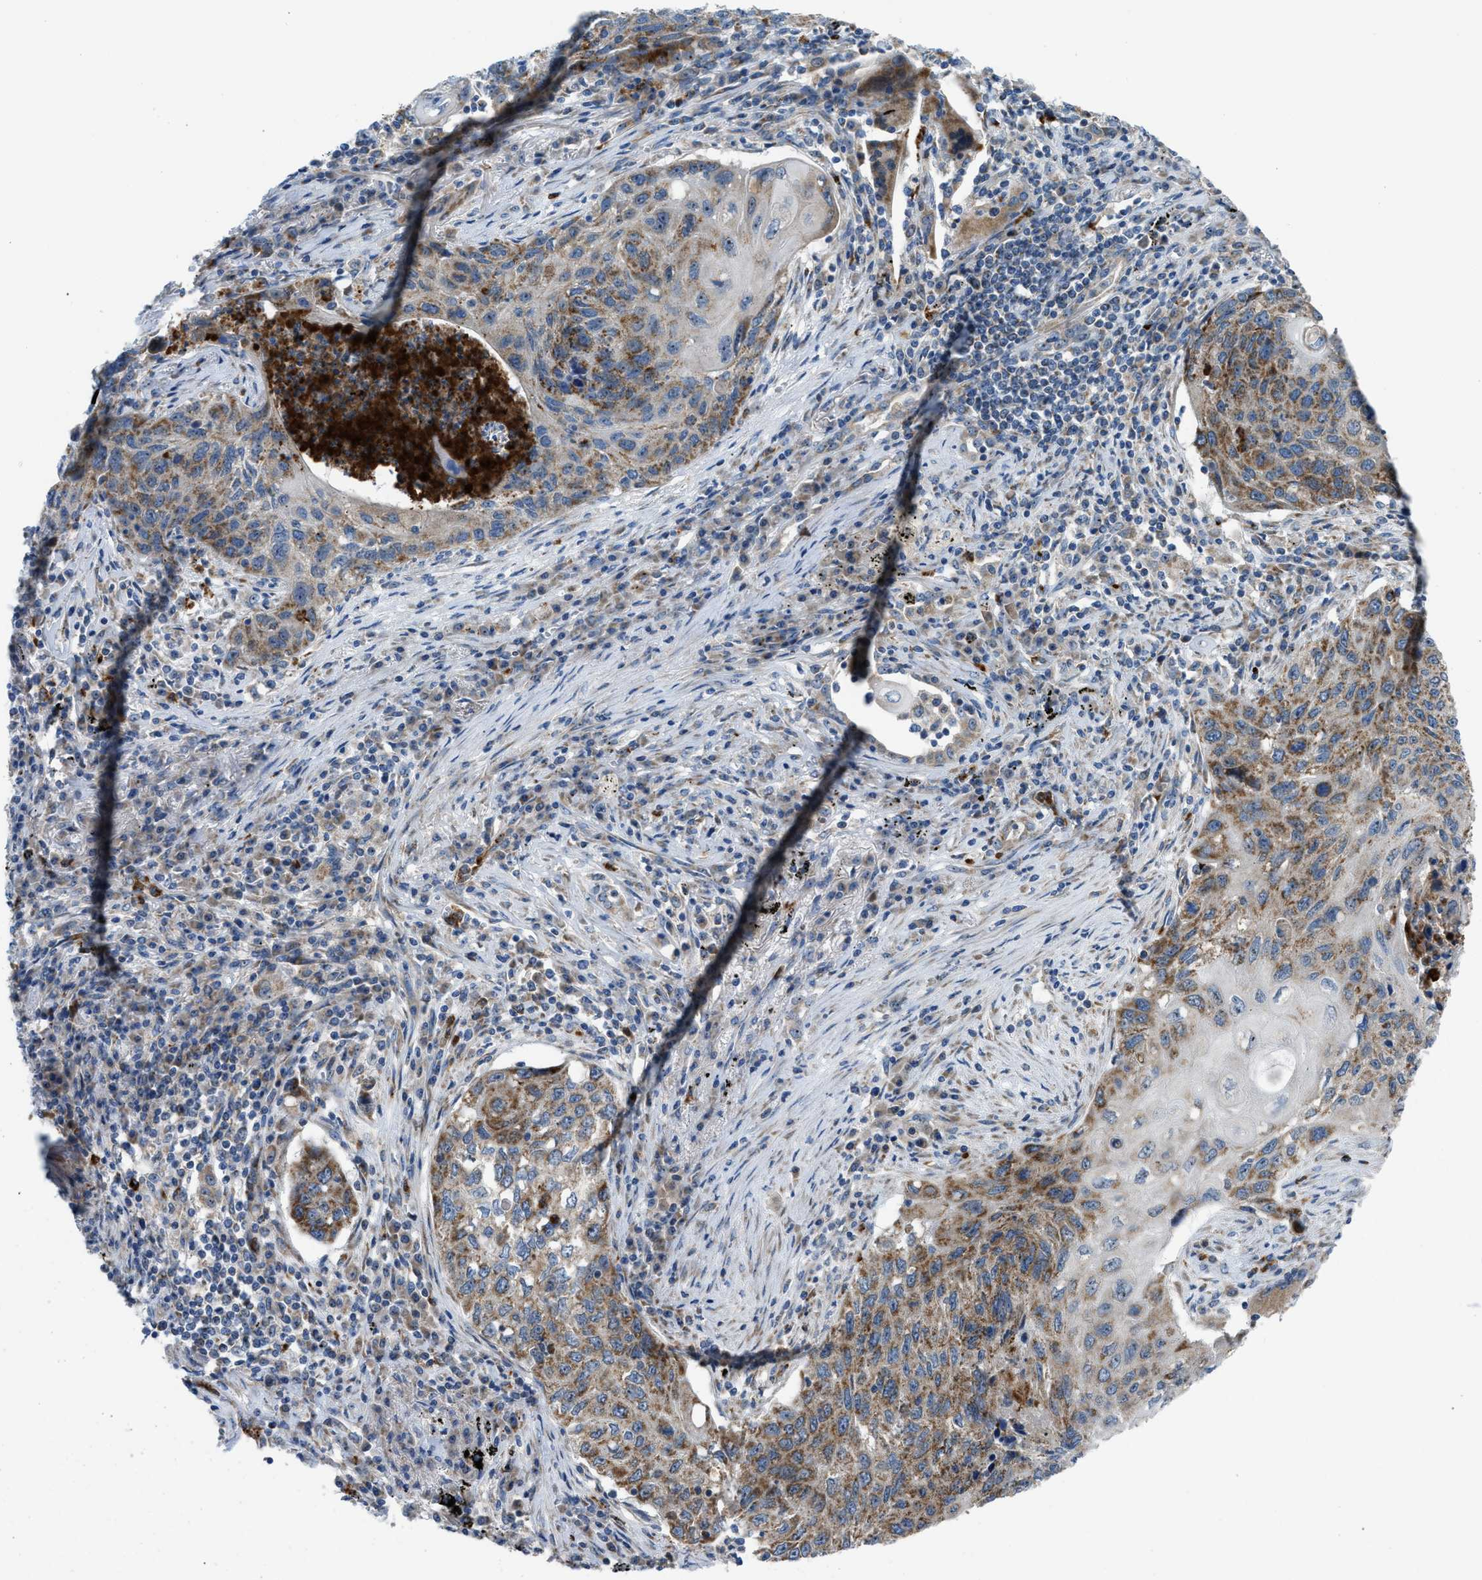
{"staining": {"intensity": "moderate", "quantity": ">75%", "location": "cytoplasmic/membranous"}, "tissue": "lung cancer", "cell_type": "Tumor cells", "image_type": "cancer", "snomed": [{"axis": "morphology", "description": "Squamous cell carcinoma, NOS"}, {"axis": "topography", "description": "Lung"}], "caption": "This photomicrograph shows immunohistochemistry staining of human lung cancer, with medium moderate cytoplasmic/membranous staining in about >75% of tumor cells.", "gene": "TPH1", "patient": {"sex": "female", "age": 63}}